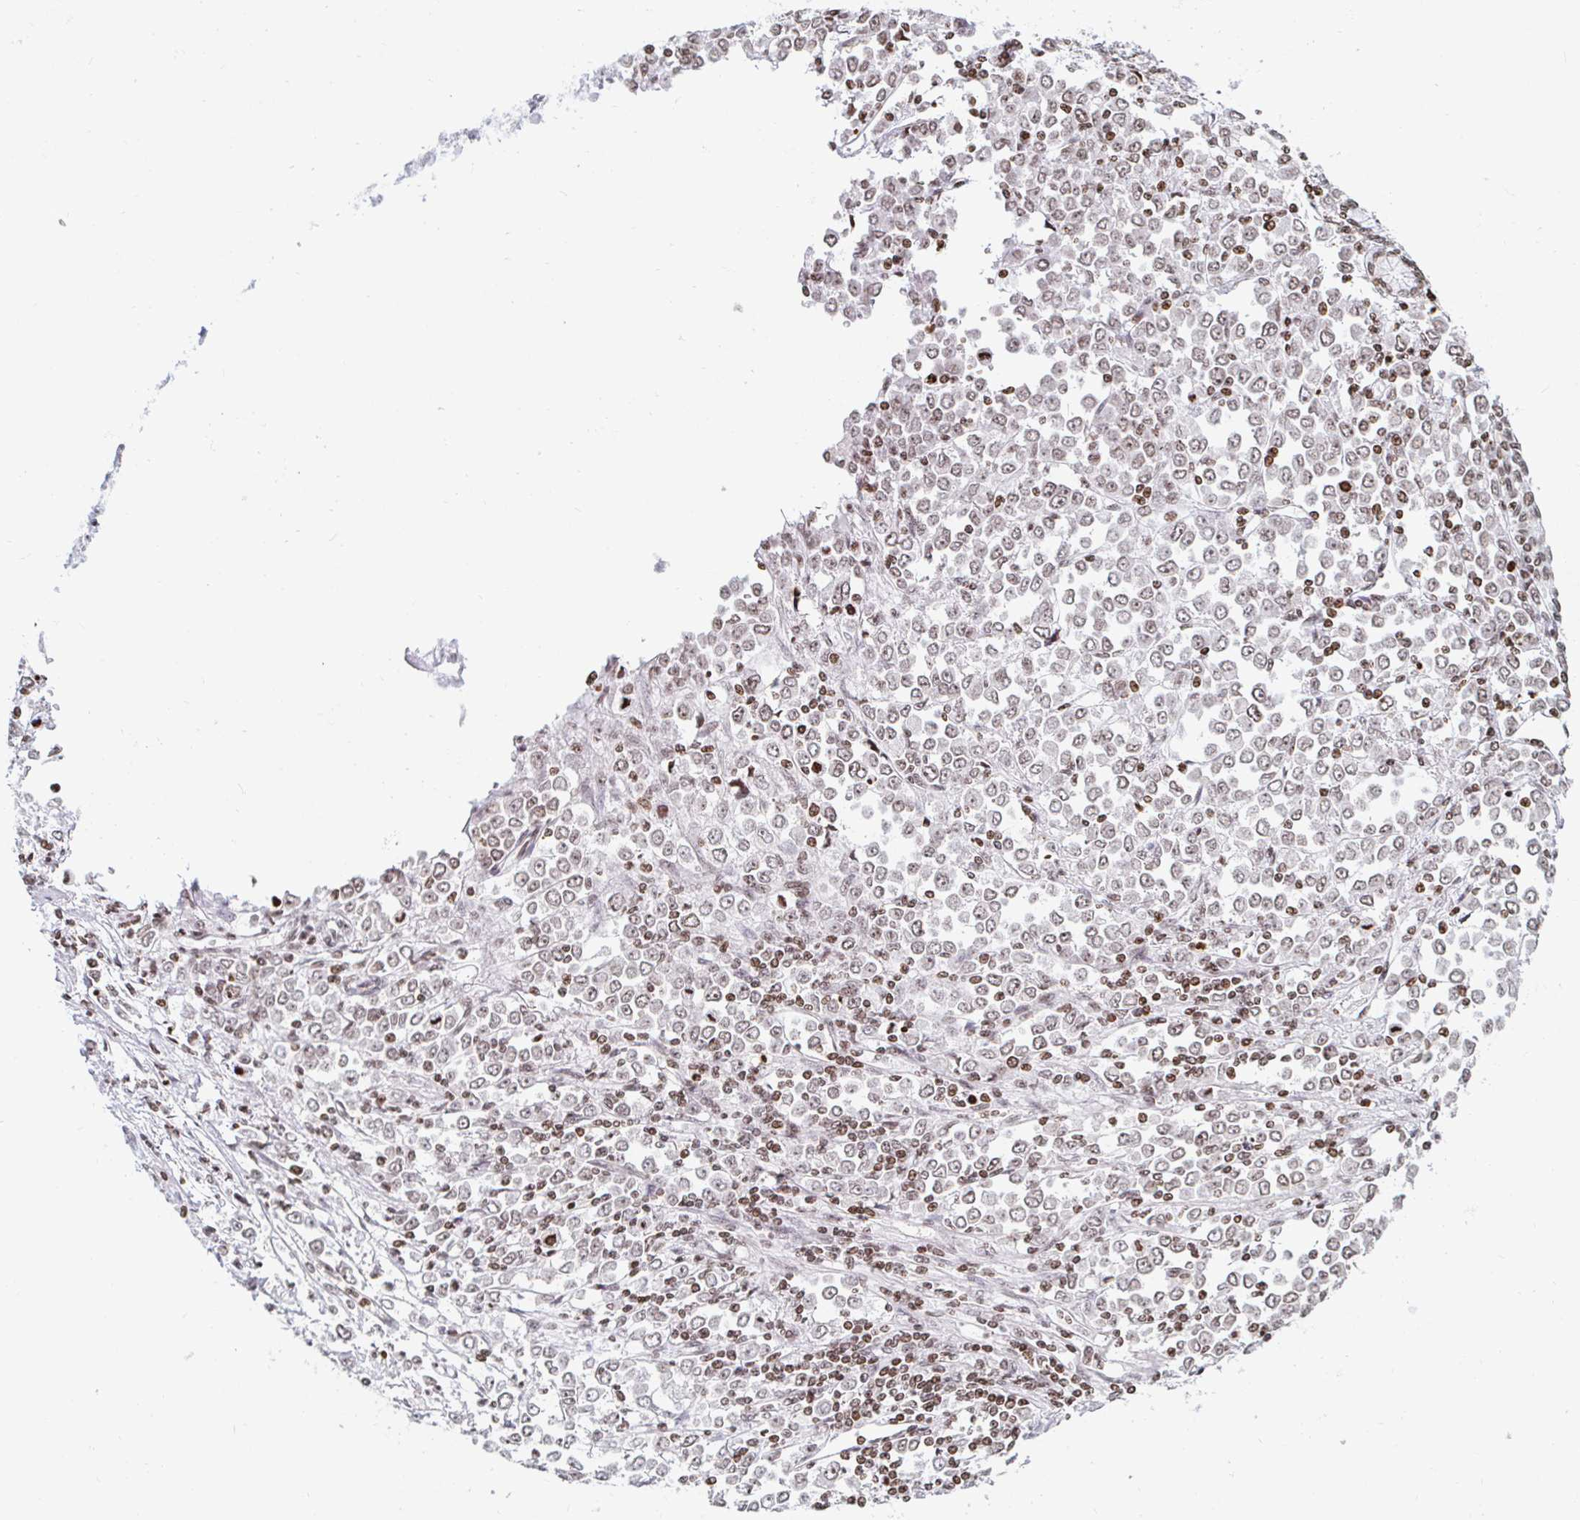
{"staining": {"intensity": "weak", "quantity": ">75%", "location": "nuclear"}, "tissue": "stomach cancer", "cell_type": "Tumor cells", "image_type": "cancer", "snomed": [{"axis": "morphology", "description": "Adenocarcinoma, NOS"}, {"axis": "topography", "description": "Stomach, upper"}], "caption": "Stomach adenocarcinoma stained with a brown dye shows weak nuclear positive staining in about >75% of tumor cells.", "gene": "HOXC10", "patient": {"sex": "male", "age": 70}}